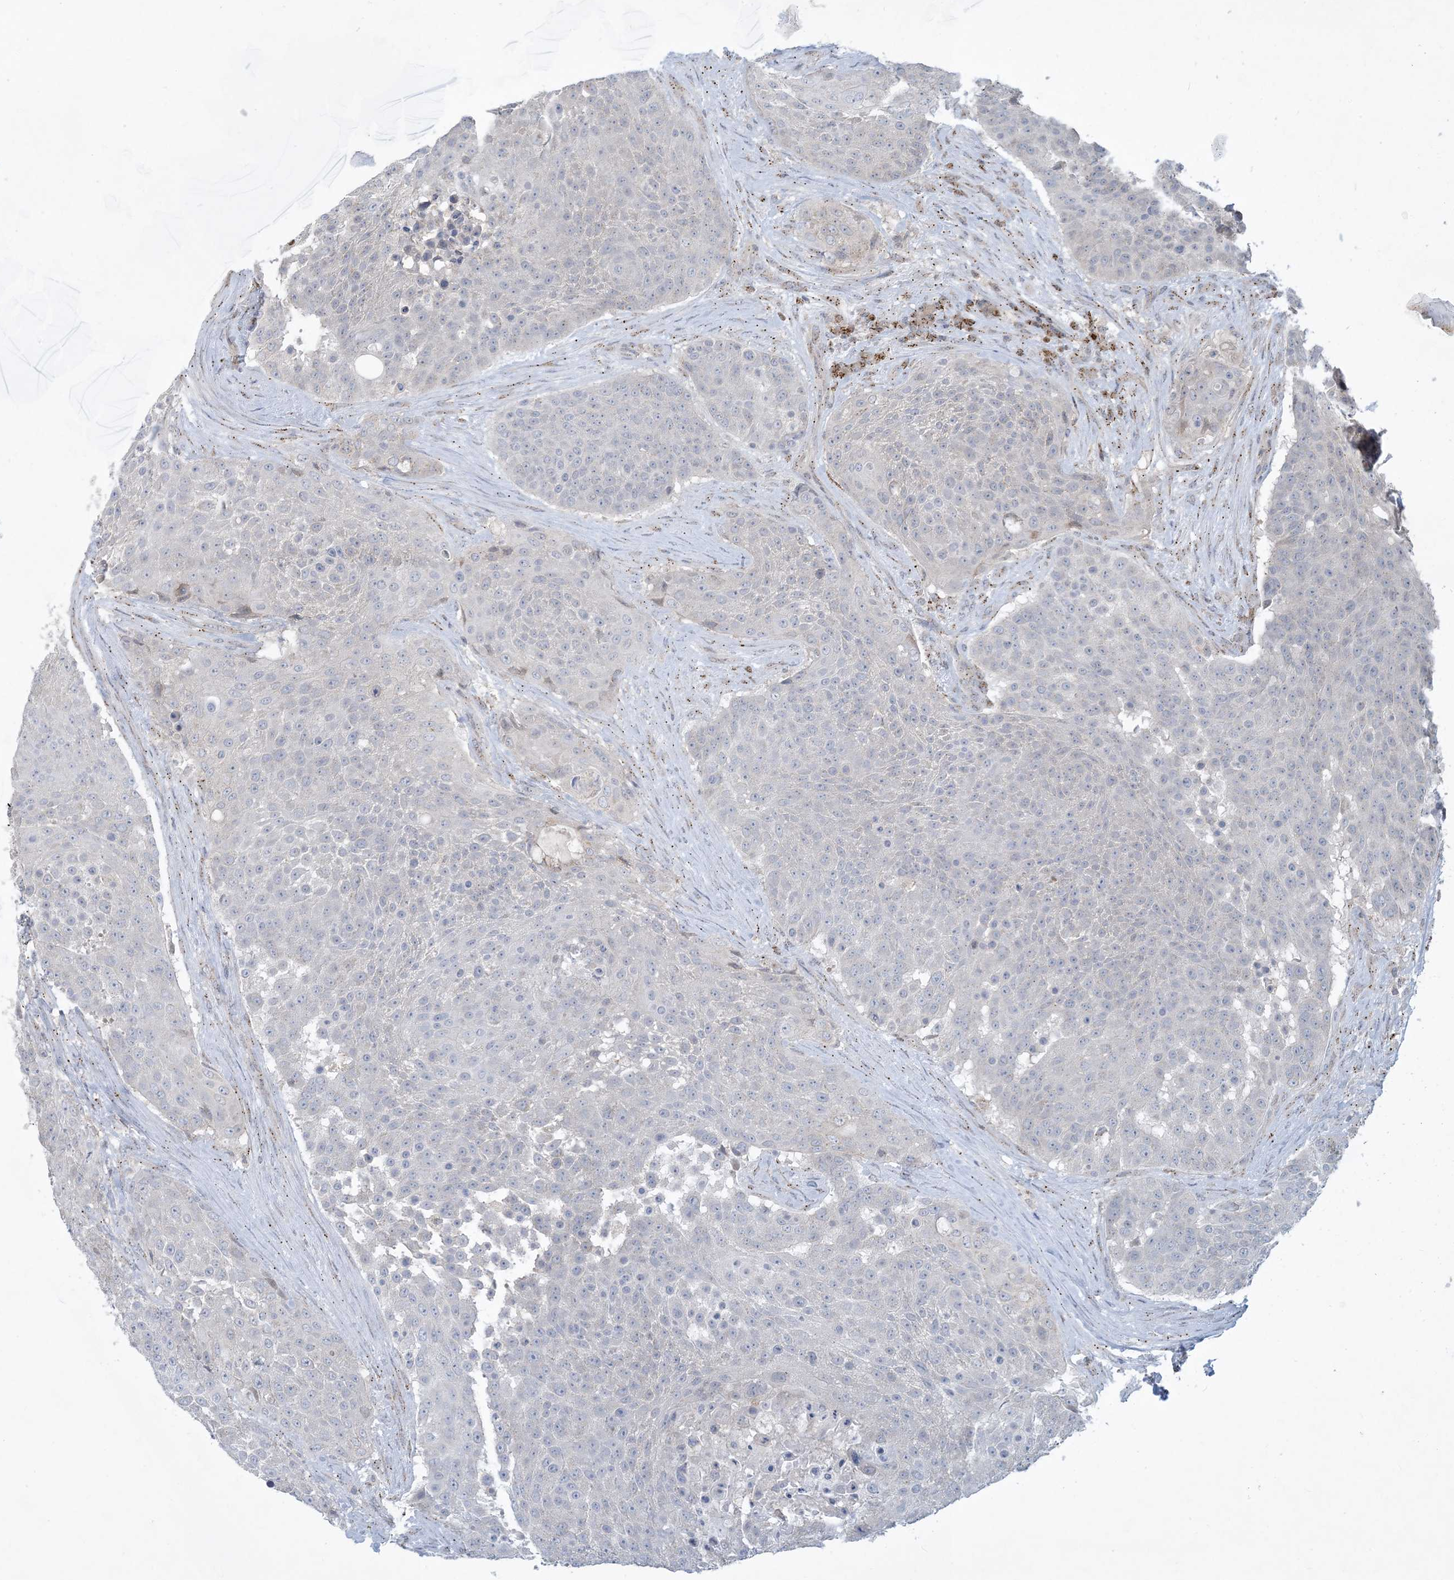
{"staining": {"intensity": "negative", "quantity": "none", "location": "none"}, "tissue": "urothelial cancer", "cell_type": "Tumor cells", "image_type": "cancer", "snomed": [{"axis": "morphology", "description": "Urothelial carcinoma, High grade"}, {"axis": "topography", "description": "Urinary bladder"}], "caption": "Tumor cells are negative for brown protein staining in urothelial cancer. Nuclei are stained in blue.", "gene": "CCDC14", "patient": {"sex": "female", "age": 63}}